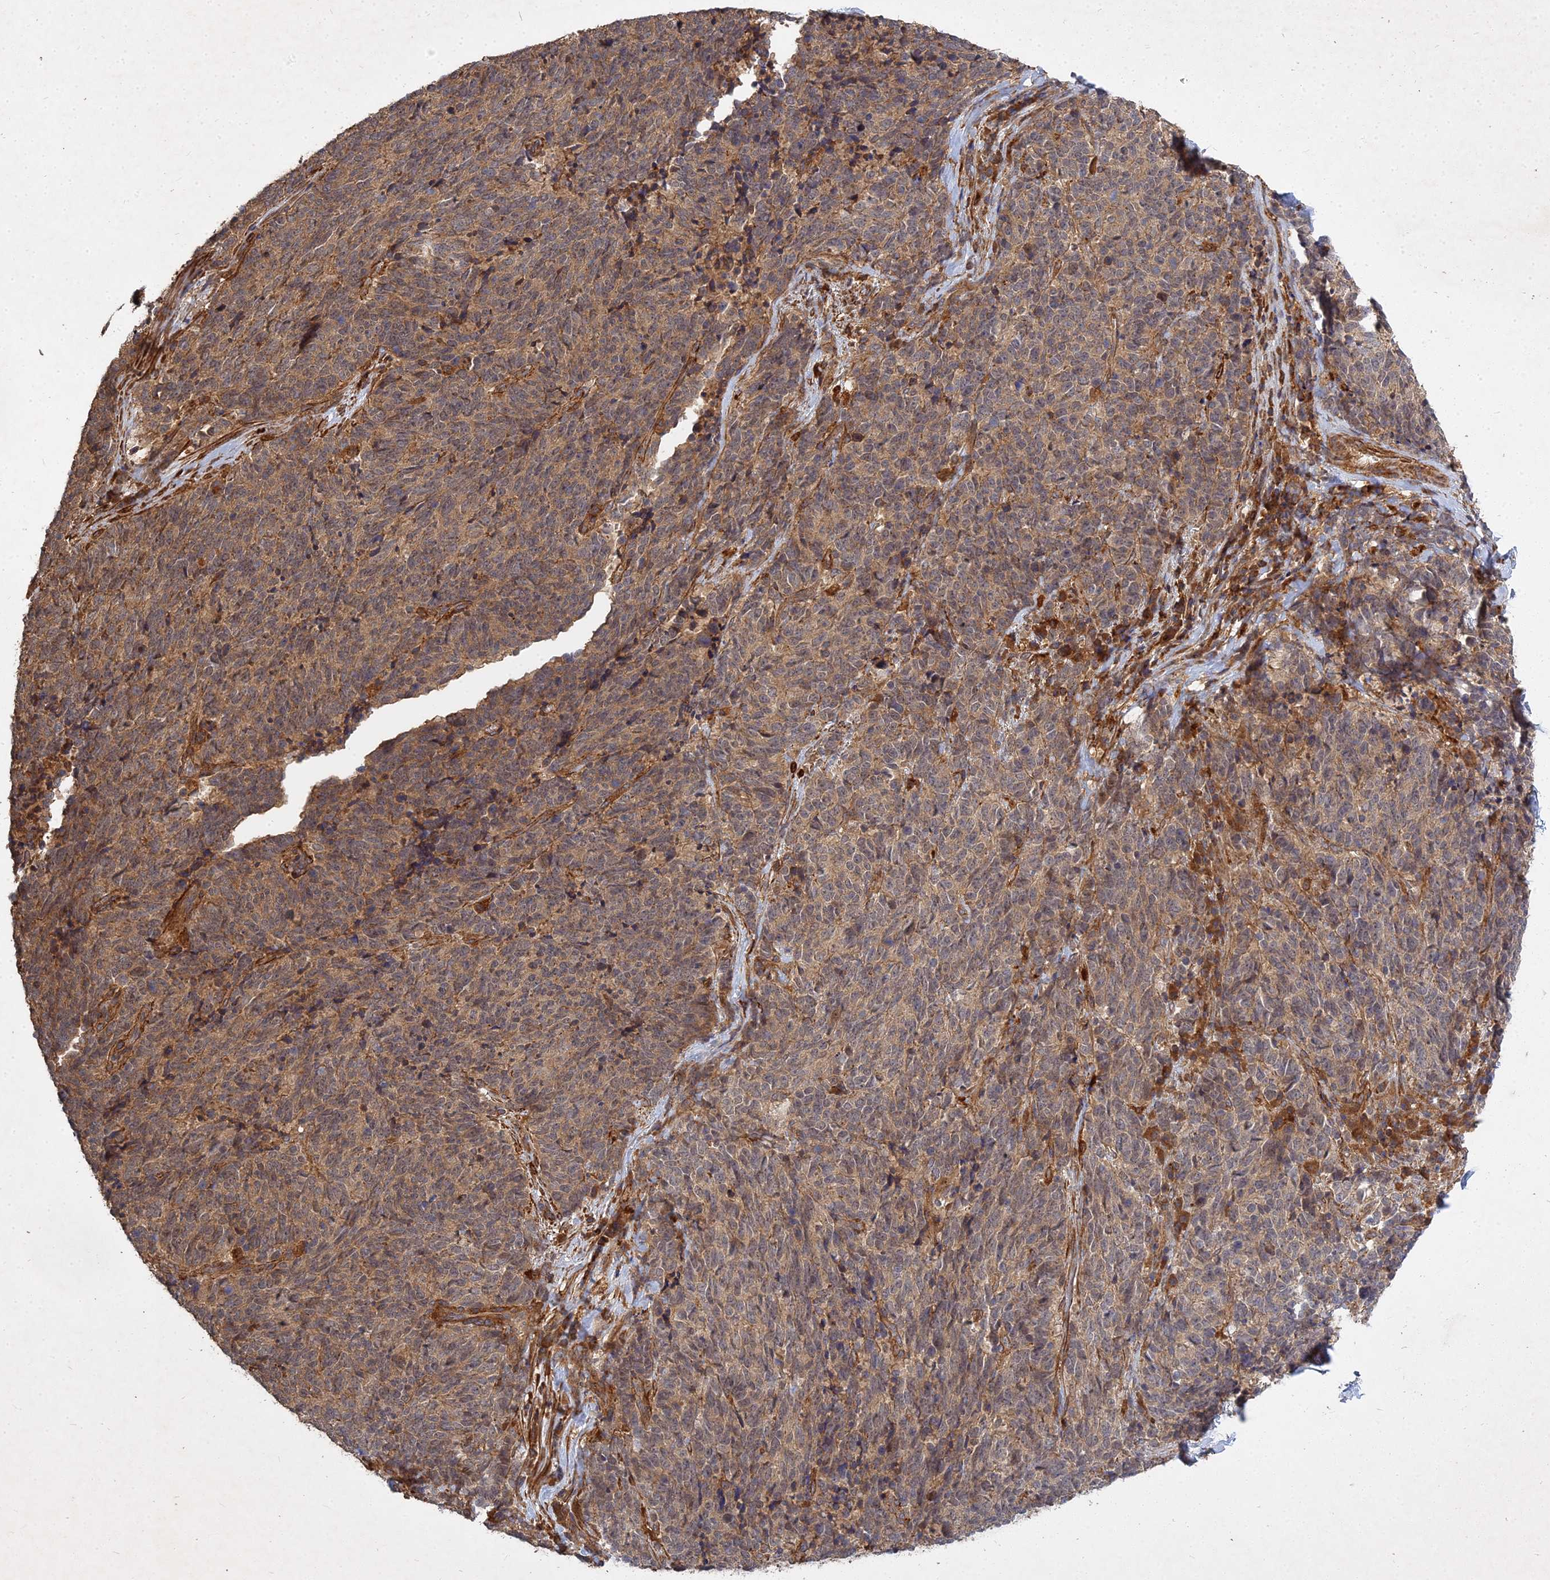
{"staining": {"intensity": "moderate", "quantity": "25%-75%", "location": "cytoplasmic/membranous"}, "tissue": "cervical cancer", "cell_type": "Tumor cells", "image_type": "cancer", "snomed": [{"axis": "morphology", "description": "Squamous cell carcinoma, NOS"}, {"axis": "topography", "description": "Cervix"}], "caption": "Immunohistochemistry image of neoplastic tissue: human cervical cancer stained using IHC shows medium levels of moderate protein expression localized specifically in the cytoplasmic/membranous of tumor cells, appearing as a cytoplasmic/membranous brown color.", "gene": "UBE2W", "patient": {"sex": "female", "age": 29}}